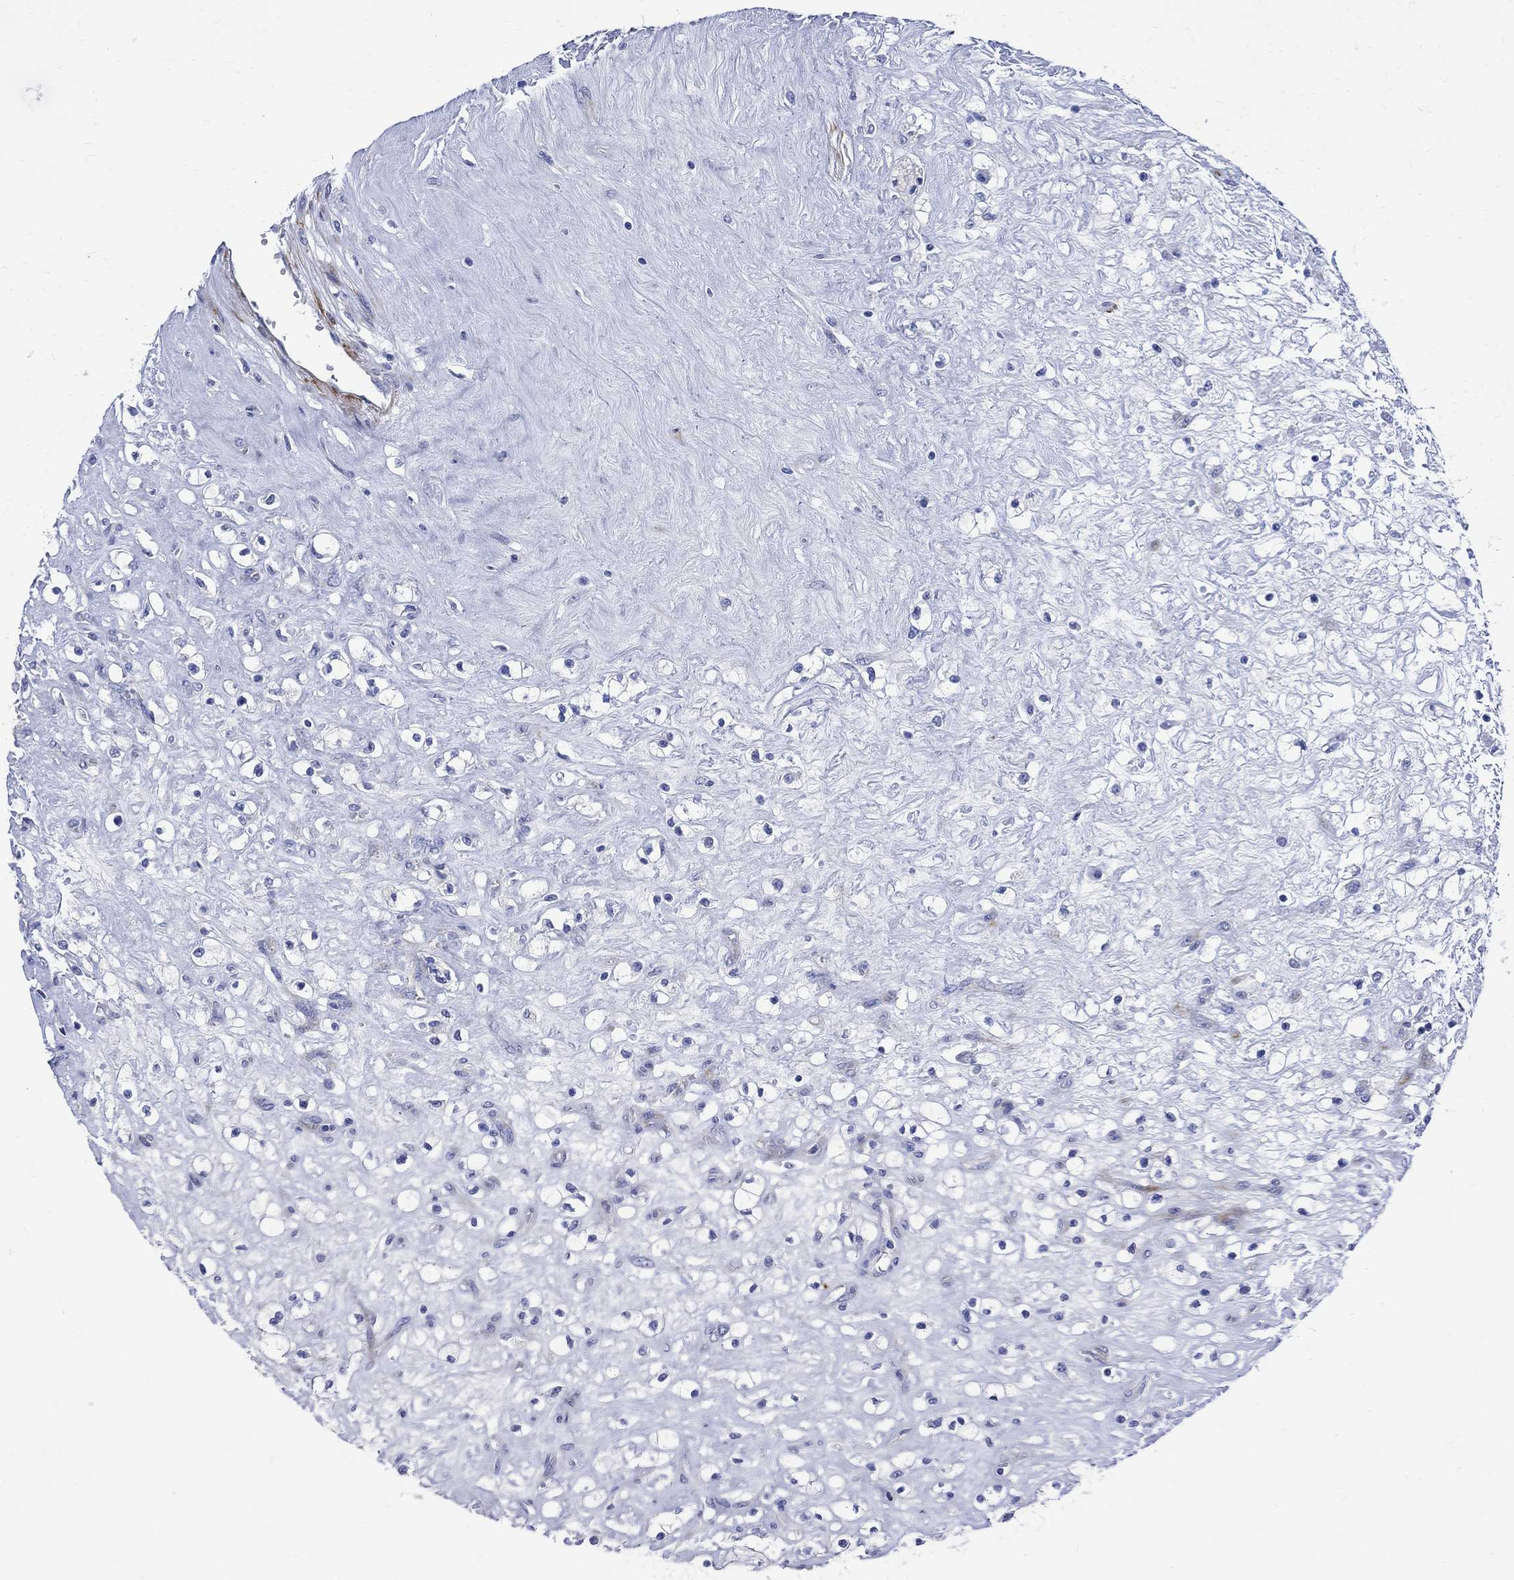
{"staining": {"intensity": "negative", "quantity": "none", "location": "none"}, "tissue": "renal cancer", "cell_type": "Tumor cells", "image_type": "cancer", "snomed": [{"axis": "morphology", "description": "Adenocarcinoma, NOS"}, {"axis": "topography", "description": "Kidney"}], "caption": "Immunohistochemical staining of renal adenocarcinoma exhibits no significant expression in tumor cells.", "gene": "PARVB", "patient": {"sex": "male", "age": 67}}